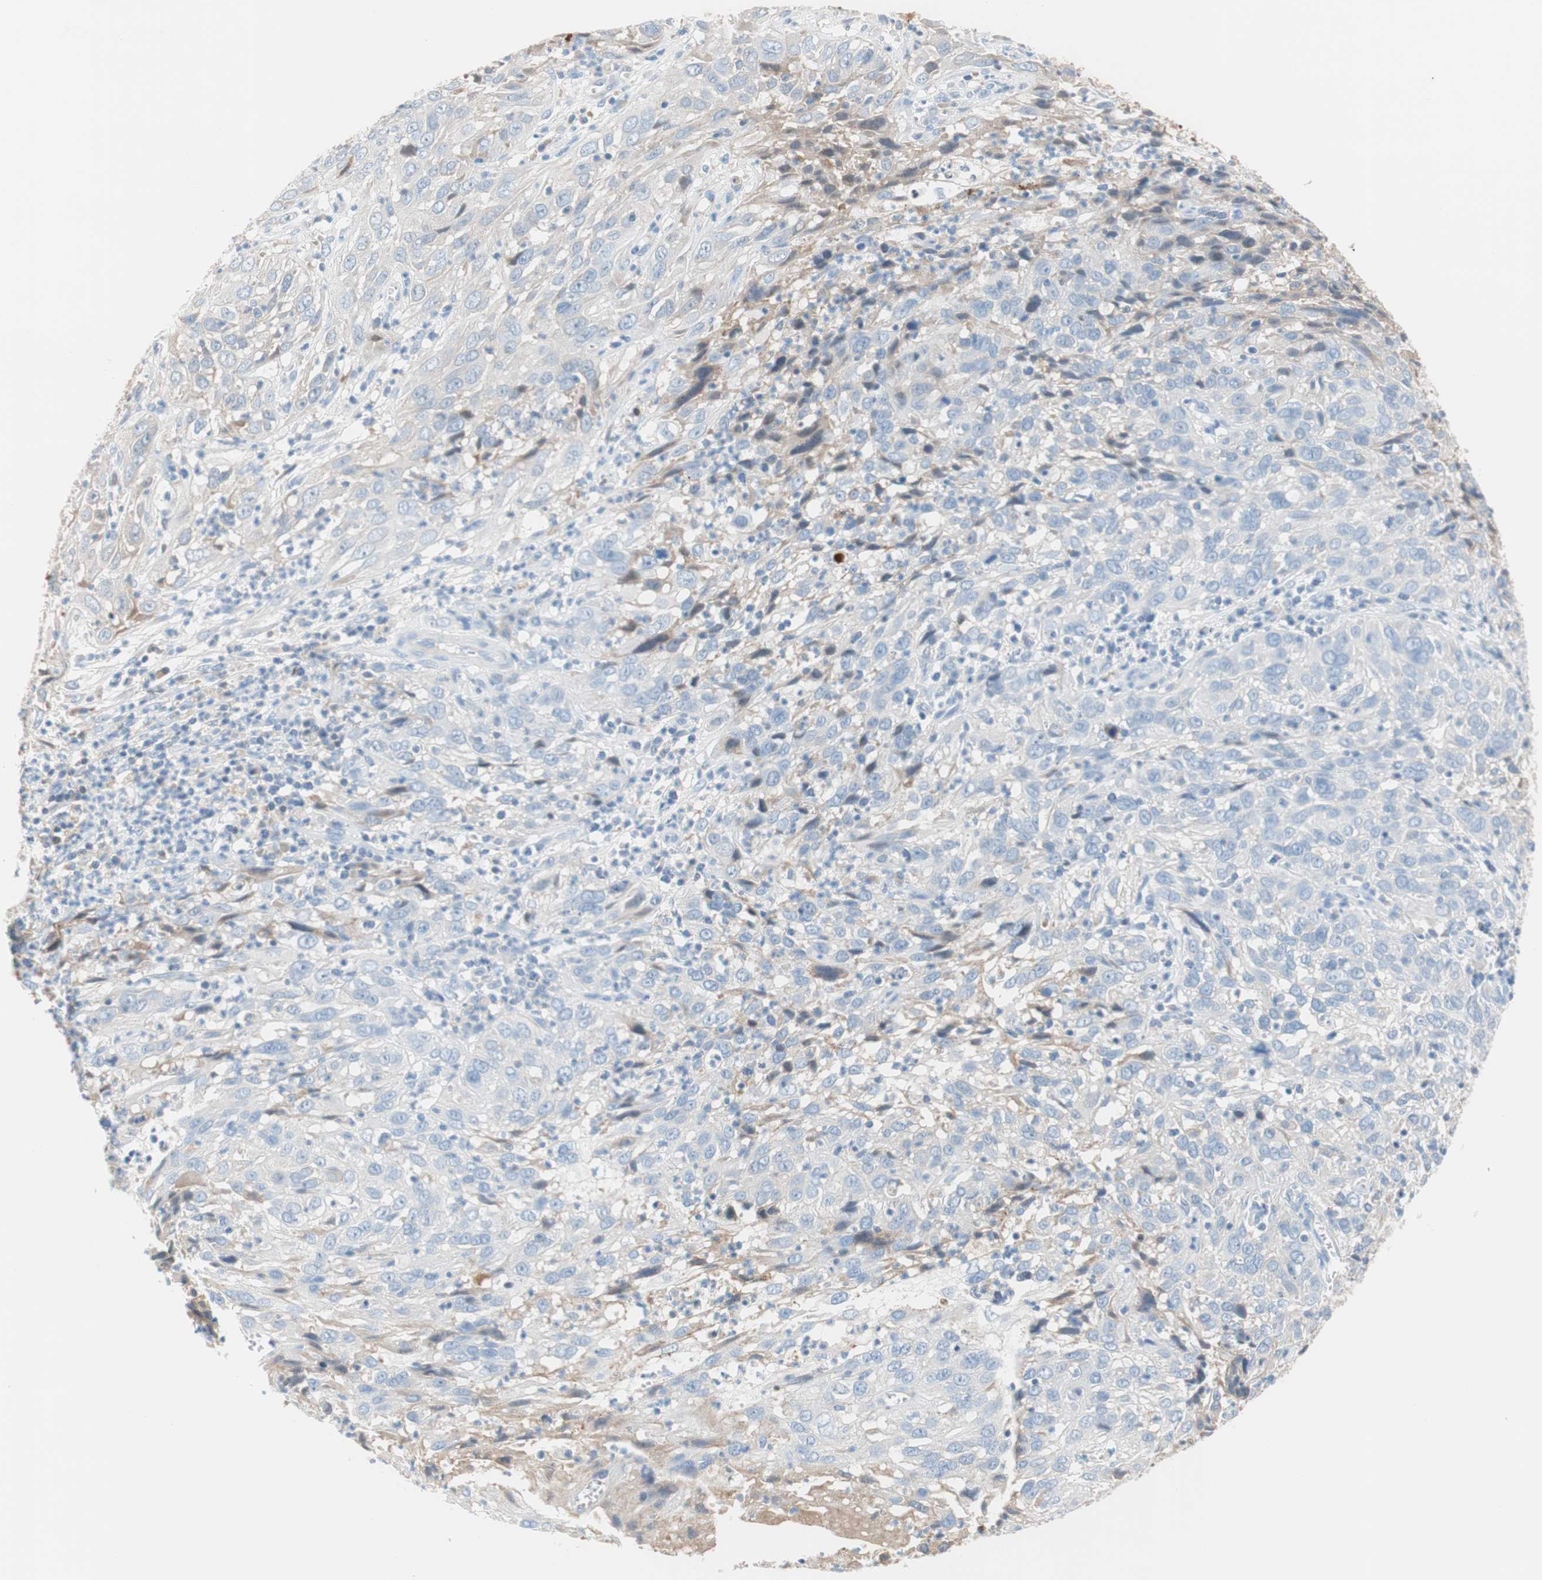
{"staining": {"intensity": "weak", "quantity": "<25%", "location": "cytoplasmic/membranous"}, "tissue": "cervical cancer", "cell_type": "Tumor cells", "image_type": "cancer", "snomed": [{"axis": "morphology", "description": "Squamous cell carcinoma, NOS"}, {"axis": "topography", "description": "Cervix"}], "caption": "Immunohistochemistry of squamous cell carcinoma (cervical) displays no expression in tumor cells. (DAB (3,3'-diaminobenzidine) immunohistochemistry with hematoxylin counter stain).", "gene": "RBP4", "patient": {"sex": "female", "age": 32}}